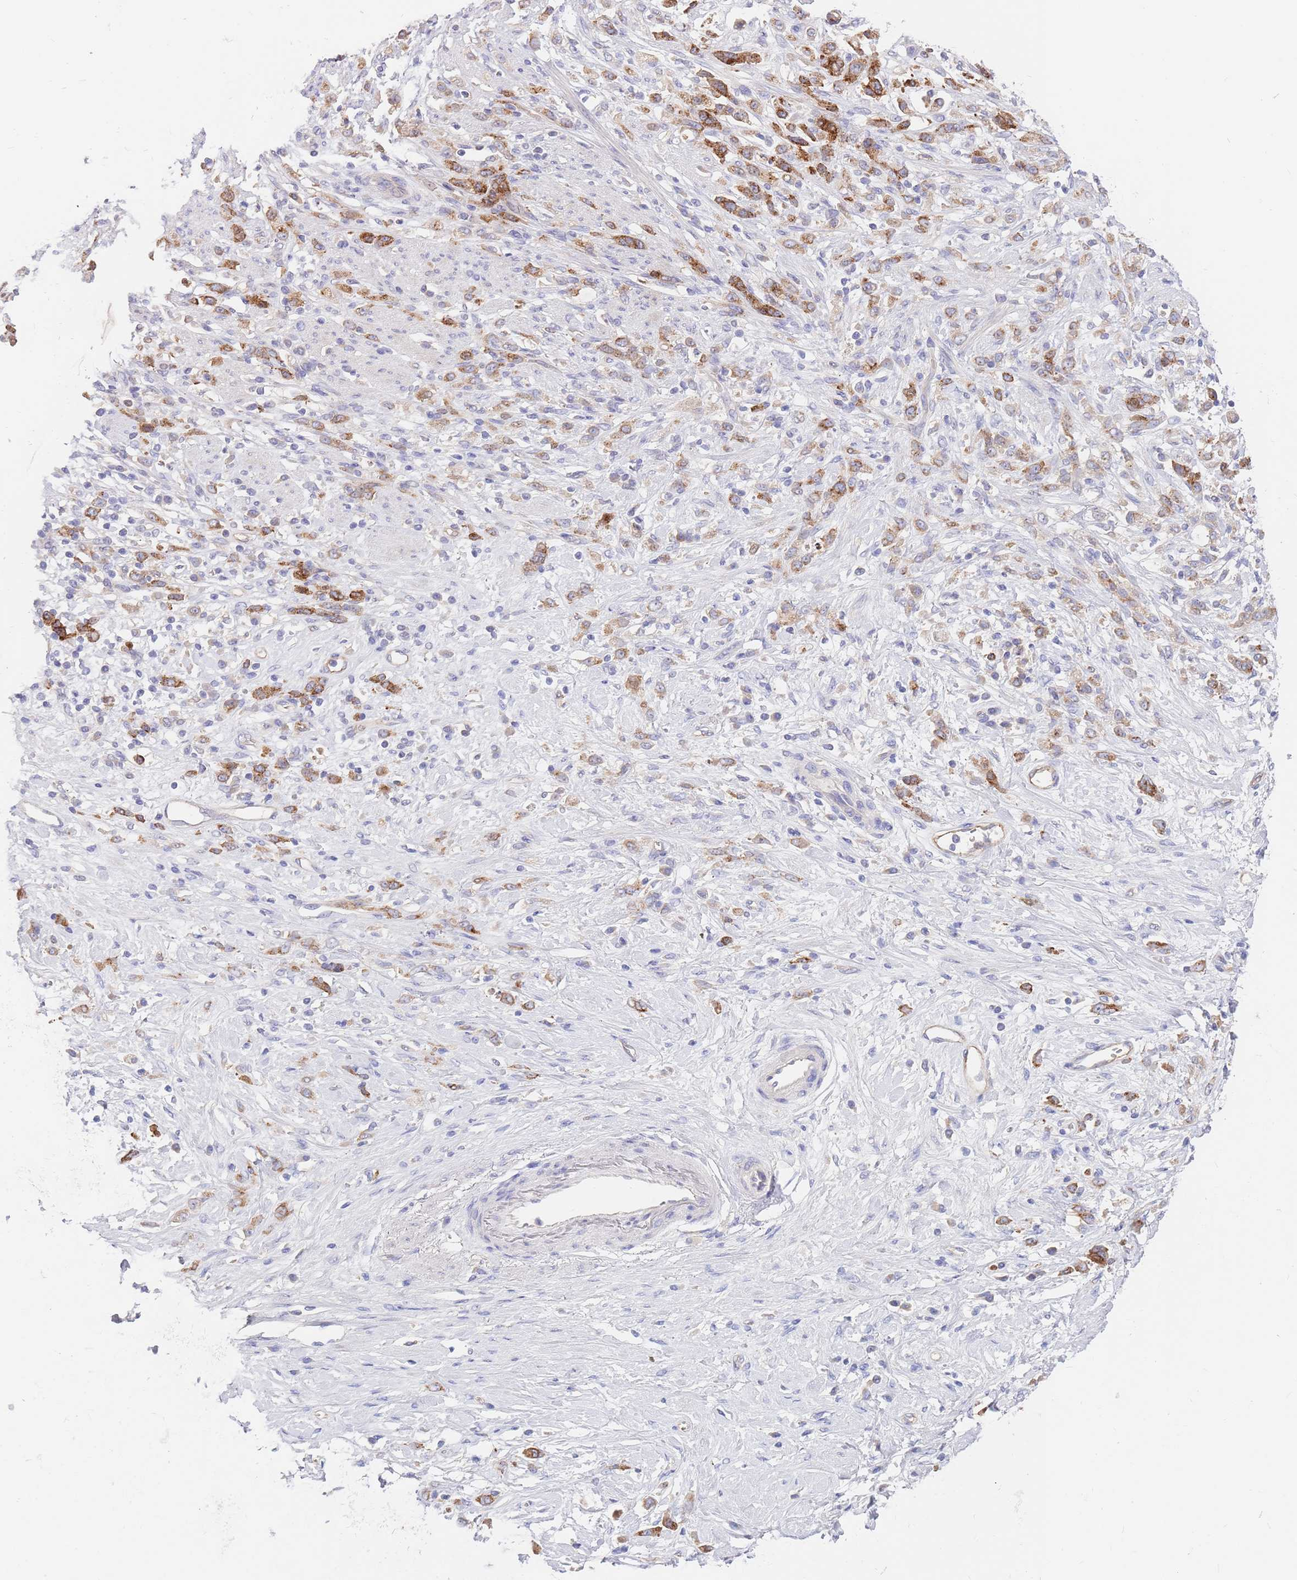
{"staining": {"intensity": "strong", "quantity": ">75%", "location": "cytoplasmic/membranous"}, "tissue": "stomach cancer", "cell_type": "Tumor cells", "image_type": "cancer", "snomed": [{"axis": "morphology", "description": "Adenocarcinoma, NOS"}, {"axis": "topography", "description": "Stomach"}], "caption": "Protein staining of stomach cancer tissue exhibits strong cytoplasmic/membranous positivity in approximately >75% of tumor cells.", "gene": "BORCS5", "patient": {"sex": "female", "age": 60}}